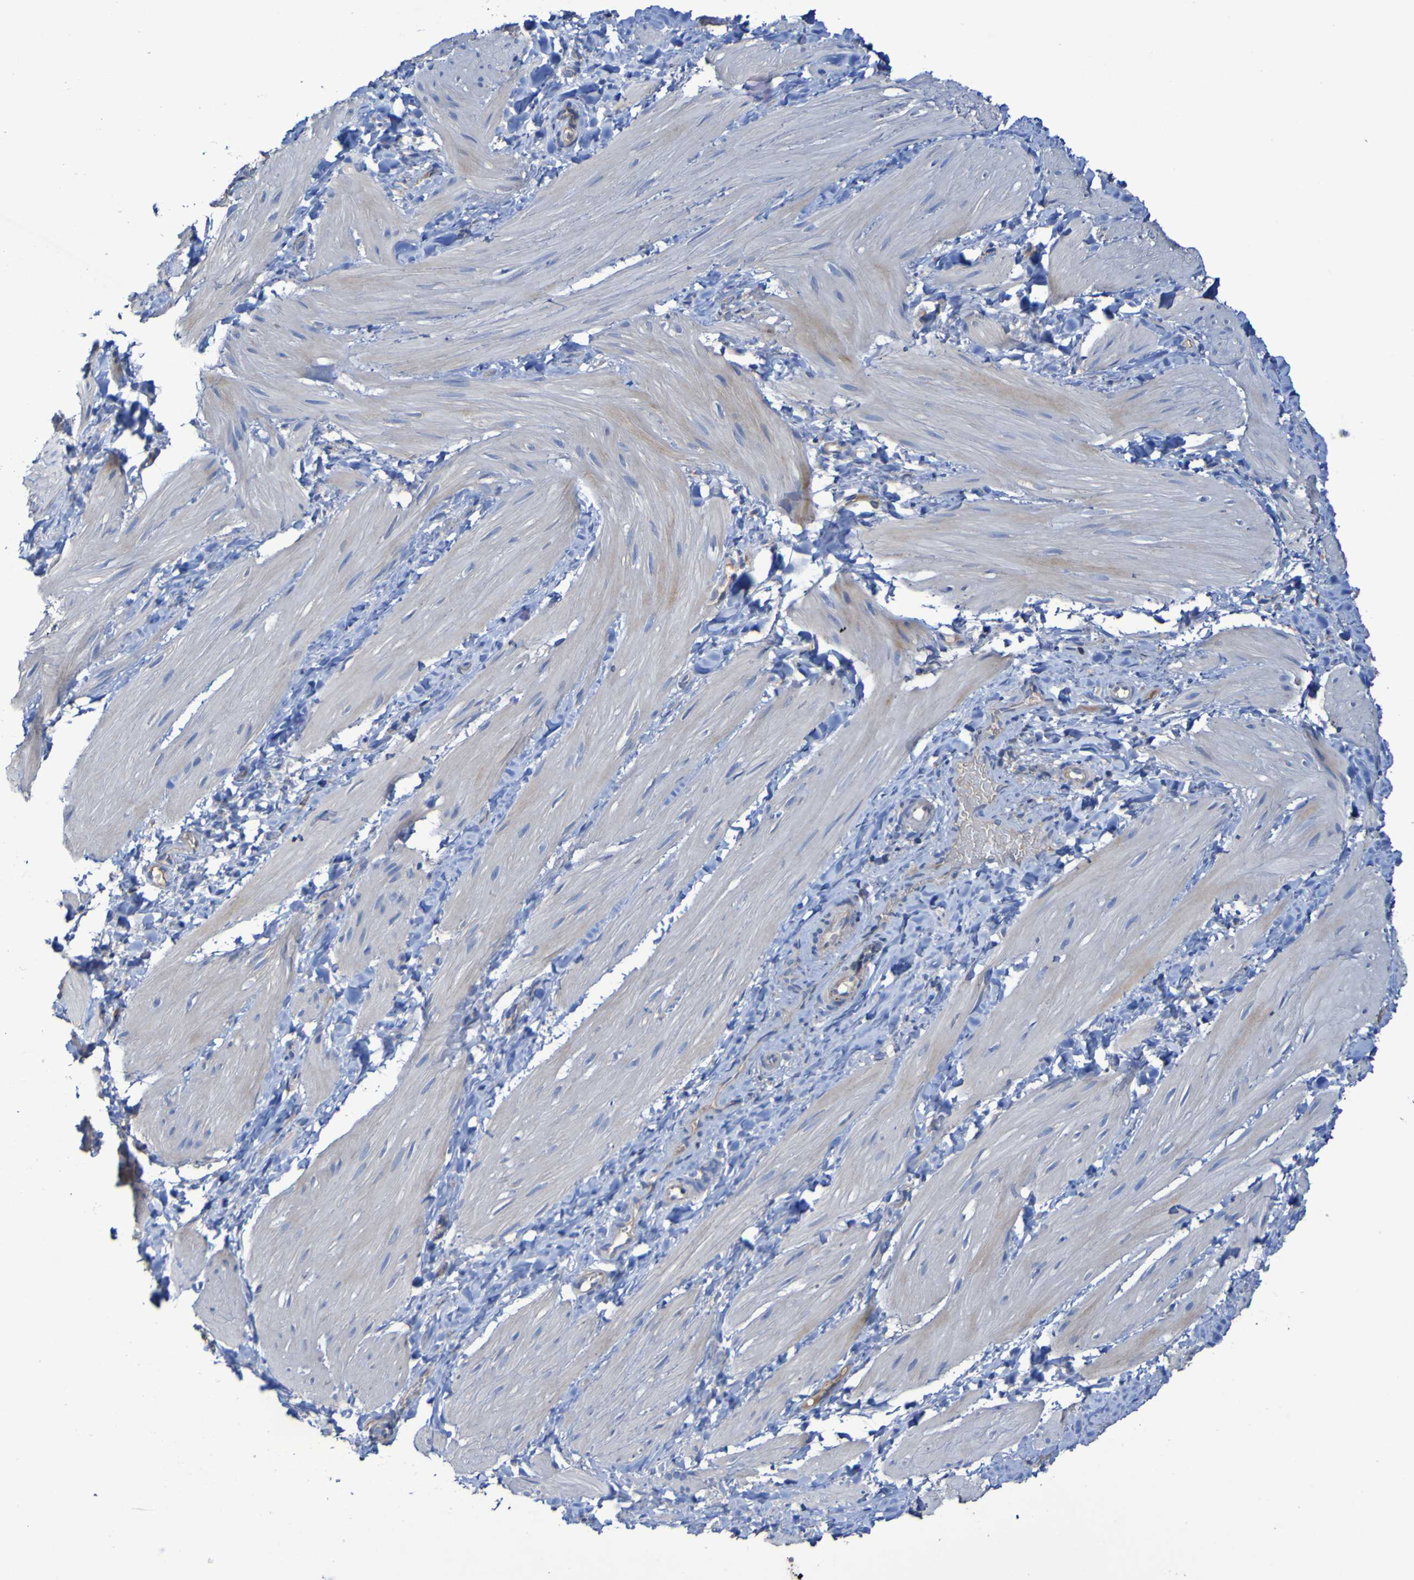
{"staining": {"intensity": "weak", "quantity": "<25%", "location": "cytoplasmic/membranous"}, "tissue": "smooth muscle", "cell_type": "Smooth muscle cells", "image_type": "normal", "snomed": [{"axis": "morphology", "description": "Normal tissue, NOS"}, {"axis": "topography", "description": "Smooth muscle"}], "caption": "Immunohistochemistry (IHC) micrograph of unremarkable smooth muscle stained for a protein (brown), which demonstrates no expression in smooth muscle cells. The staining was performed using DAB (3,3'-diaminobenzidine) to visualize the protein expression in brown, while the nuclei were stained in blue with hematoxylin (Magnification: 20x).", "gene": "ARHGEF16", "patient": {"sex": "male", "age": 16}}